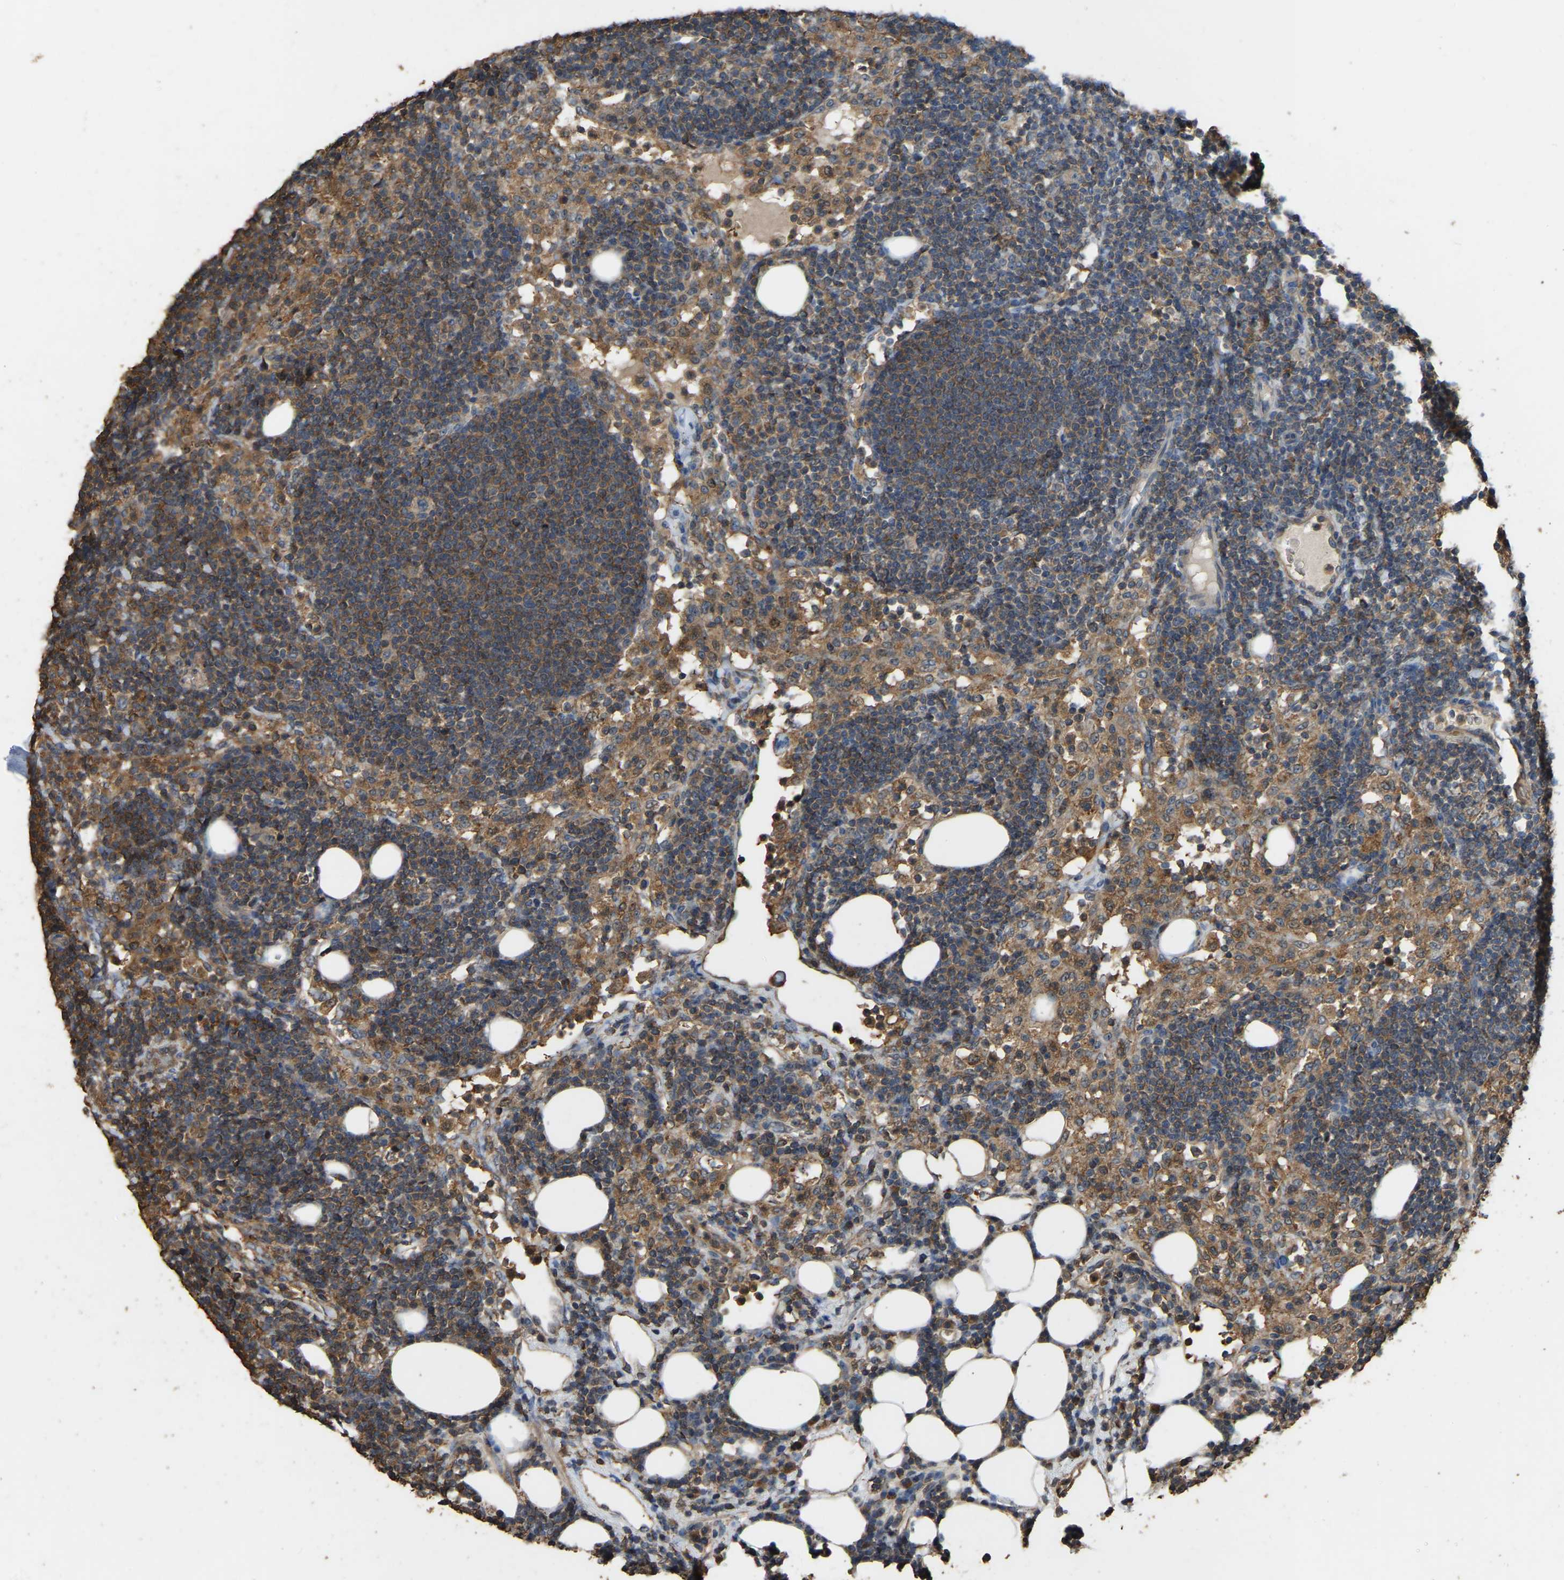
{"staining": {"intensity": "moderate", "quantity": ">75%", "location": "cytoplasmic/membranous"}, "tissue": "lymph node", "cell_type": "Germinal center cells", "image_type": "normal", "snomed": [{"axis": "morphology", "description": "Normal tissue, NOS"}, {"axis": "morphology", "description": "Carcinoid, malignant, NOS"}, {"axis": "topography", "description": "Lymph node"}], "caption": "This histopathology image shows immunohistochemistry staining of benign lymph node, with medium moderate cytoplasmic/membranous positivity in approximately >75% of germinal center cells.", "gene": "FHIT", "patient": {"sex": "male", "age": 47}}